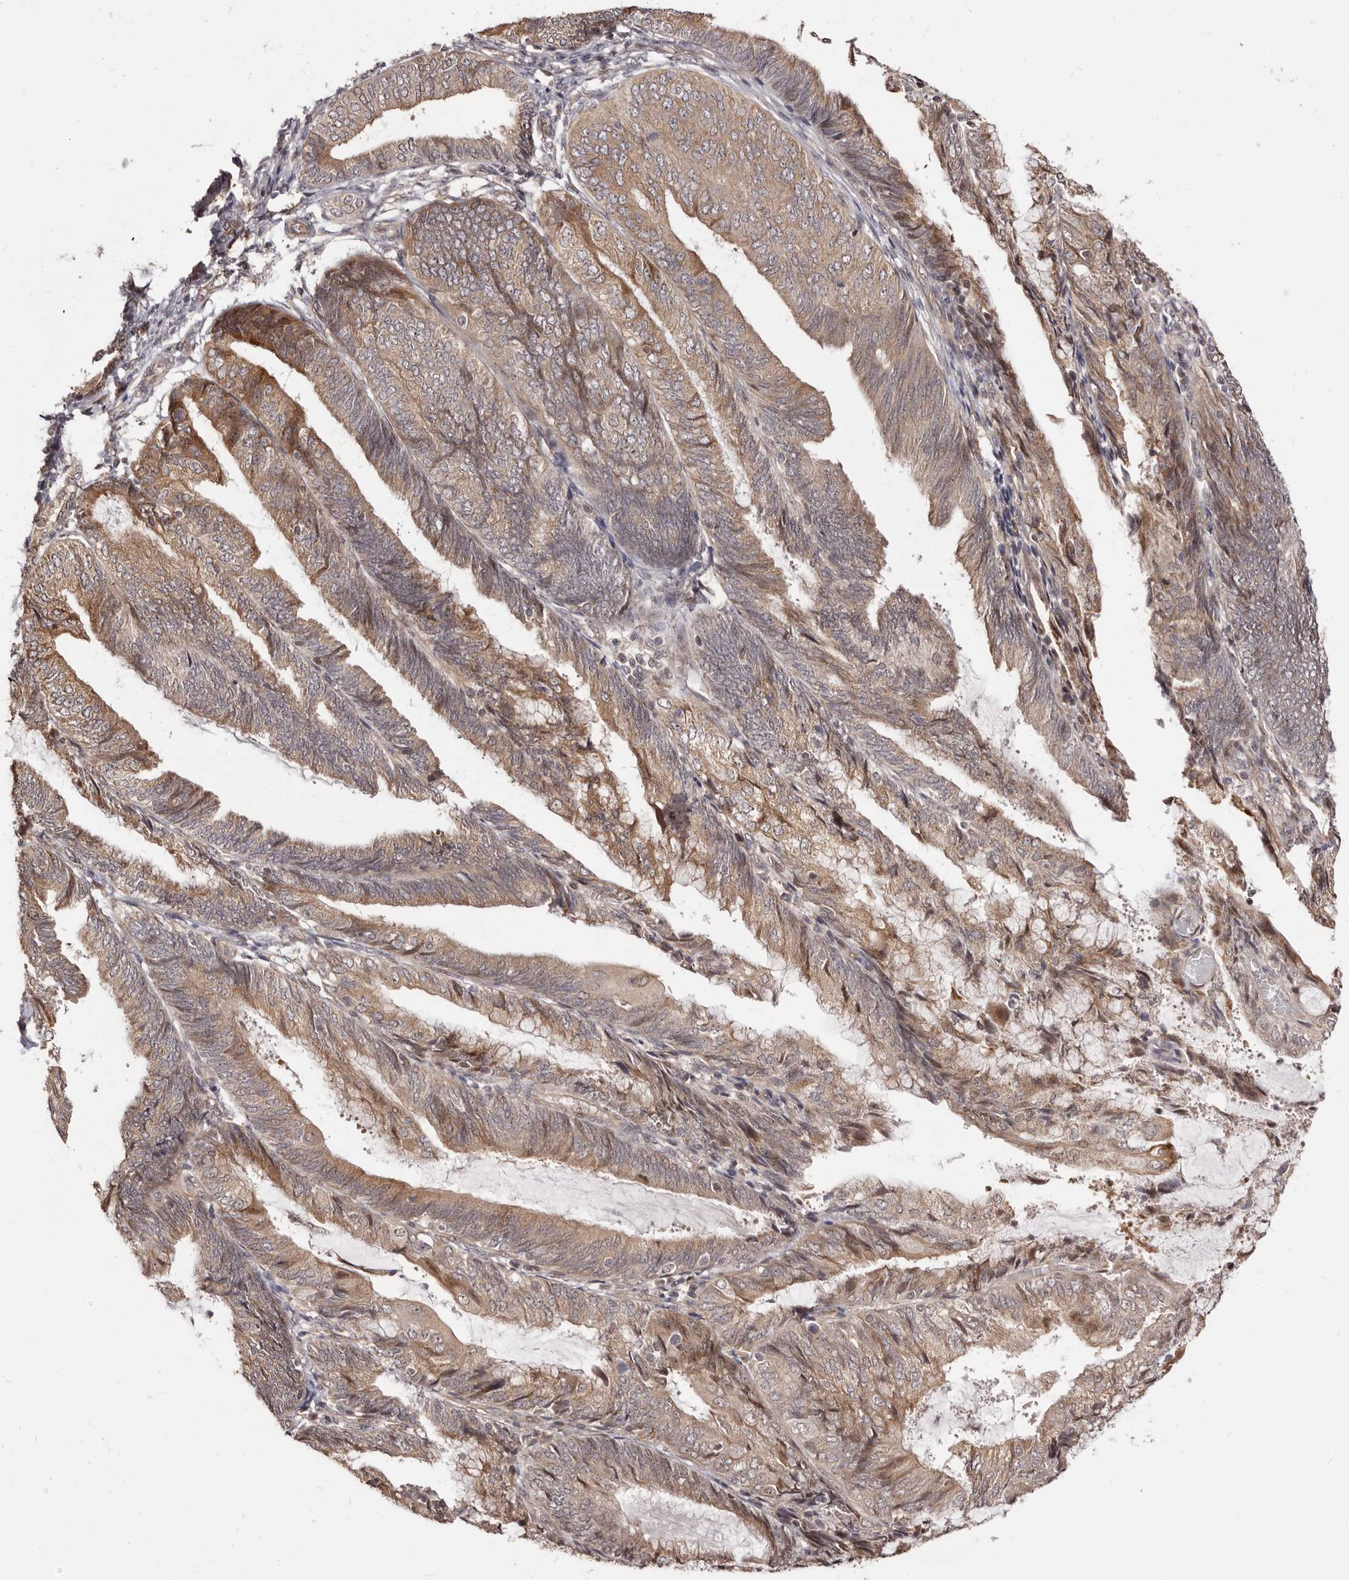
{"staining": {"intensity": "moderate", "quantity": ">75%", "location": "cytoplasmic/membranous,nuclear"}, "tissue": "endometrial cancer", "cell_type": "Tumor cells", "image_type": "cancer", "snomed": [{"axis": "morphology", "description": "Adenocarcinoma, NOS"}, {"axis": "topography", "description": "Endometrium"}], "caption": "A brown stain highlights moderate cytoplasmic/membranous and nuclear staining of a protein in endometrial cancer (adenocarcinoma) tumor cells.", "gene": "NOL12", "patient": {"sex": "female", "age": 81}}